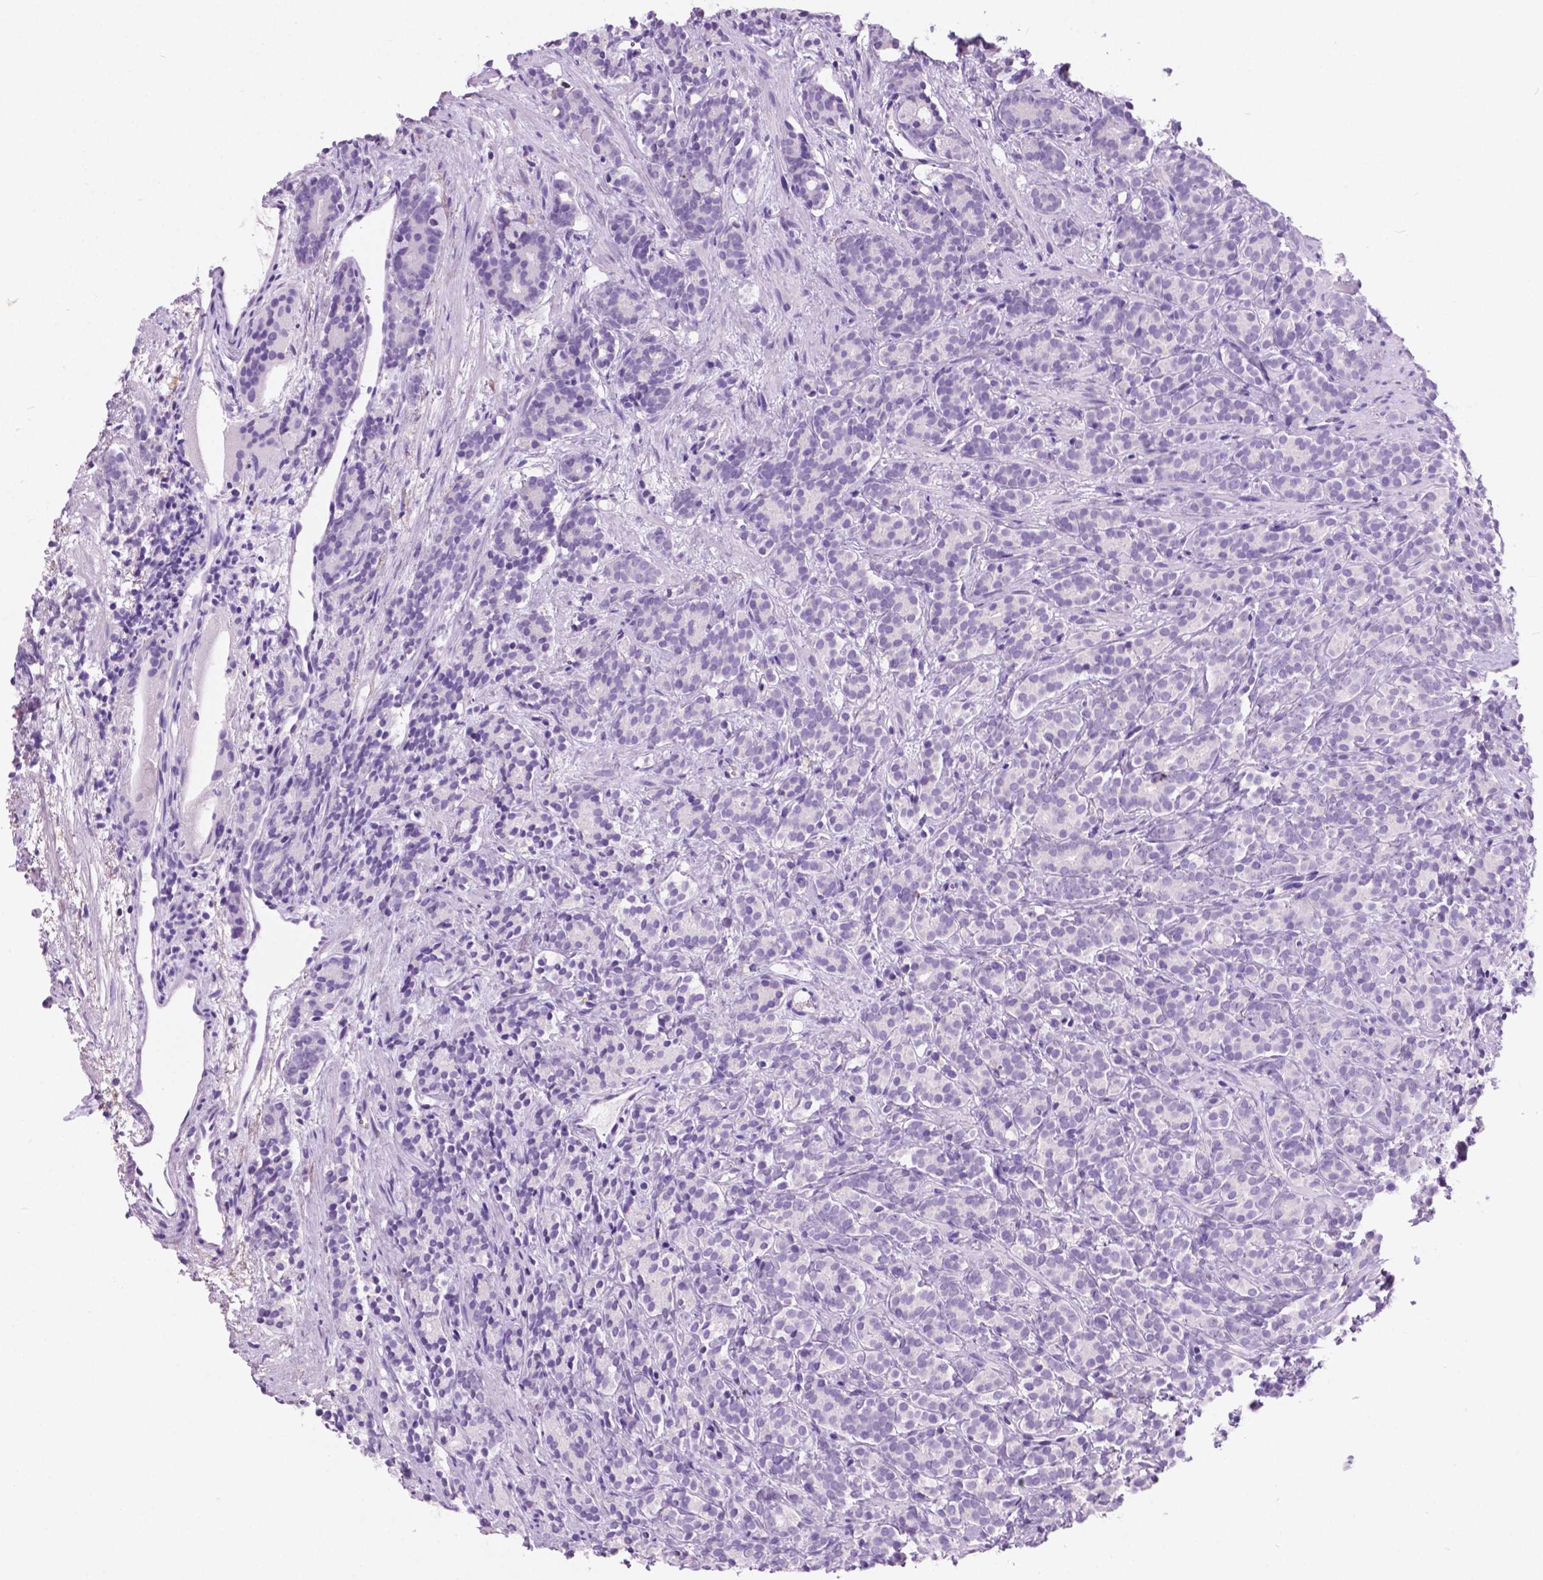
{"staining": {"intensity": "negative", "quantity": "none", "location": "none"}, "tissue": "prostate cancer", "cell_type": "Tumor cells", "image_type": "cancer", "snomed": [{"axis": "morphology", "description": "Adenocarcinoma, High grade"}, {"axis": "topography", "description": "Prostate"}], "caption": "This is an IHC micrograph of prostate adenocarcinoma (high-grade). There is no positivity in tumor cells.", "gene": "ARMS2", "patient": {"sex": "male", "age": 84}}